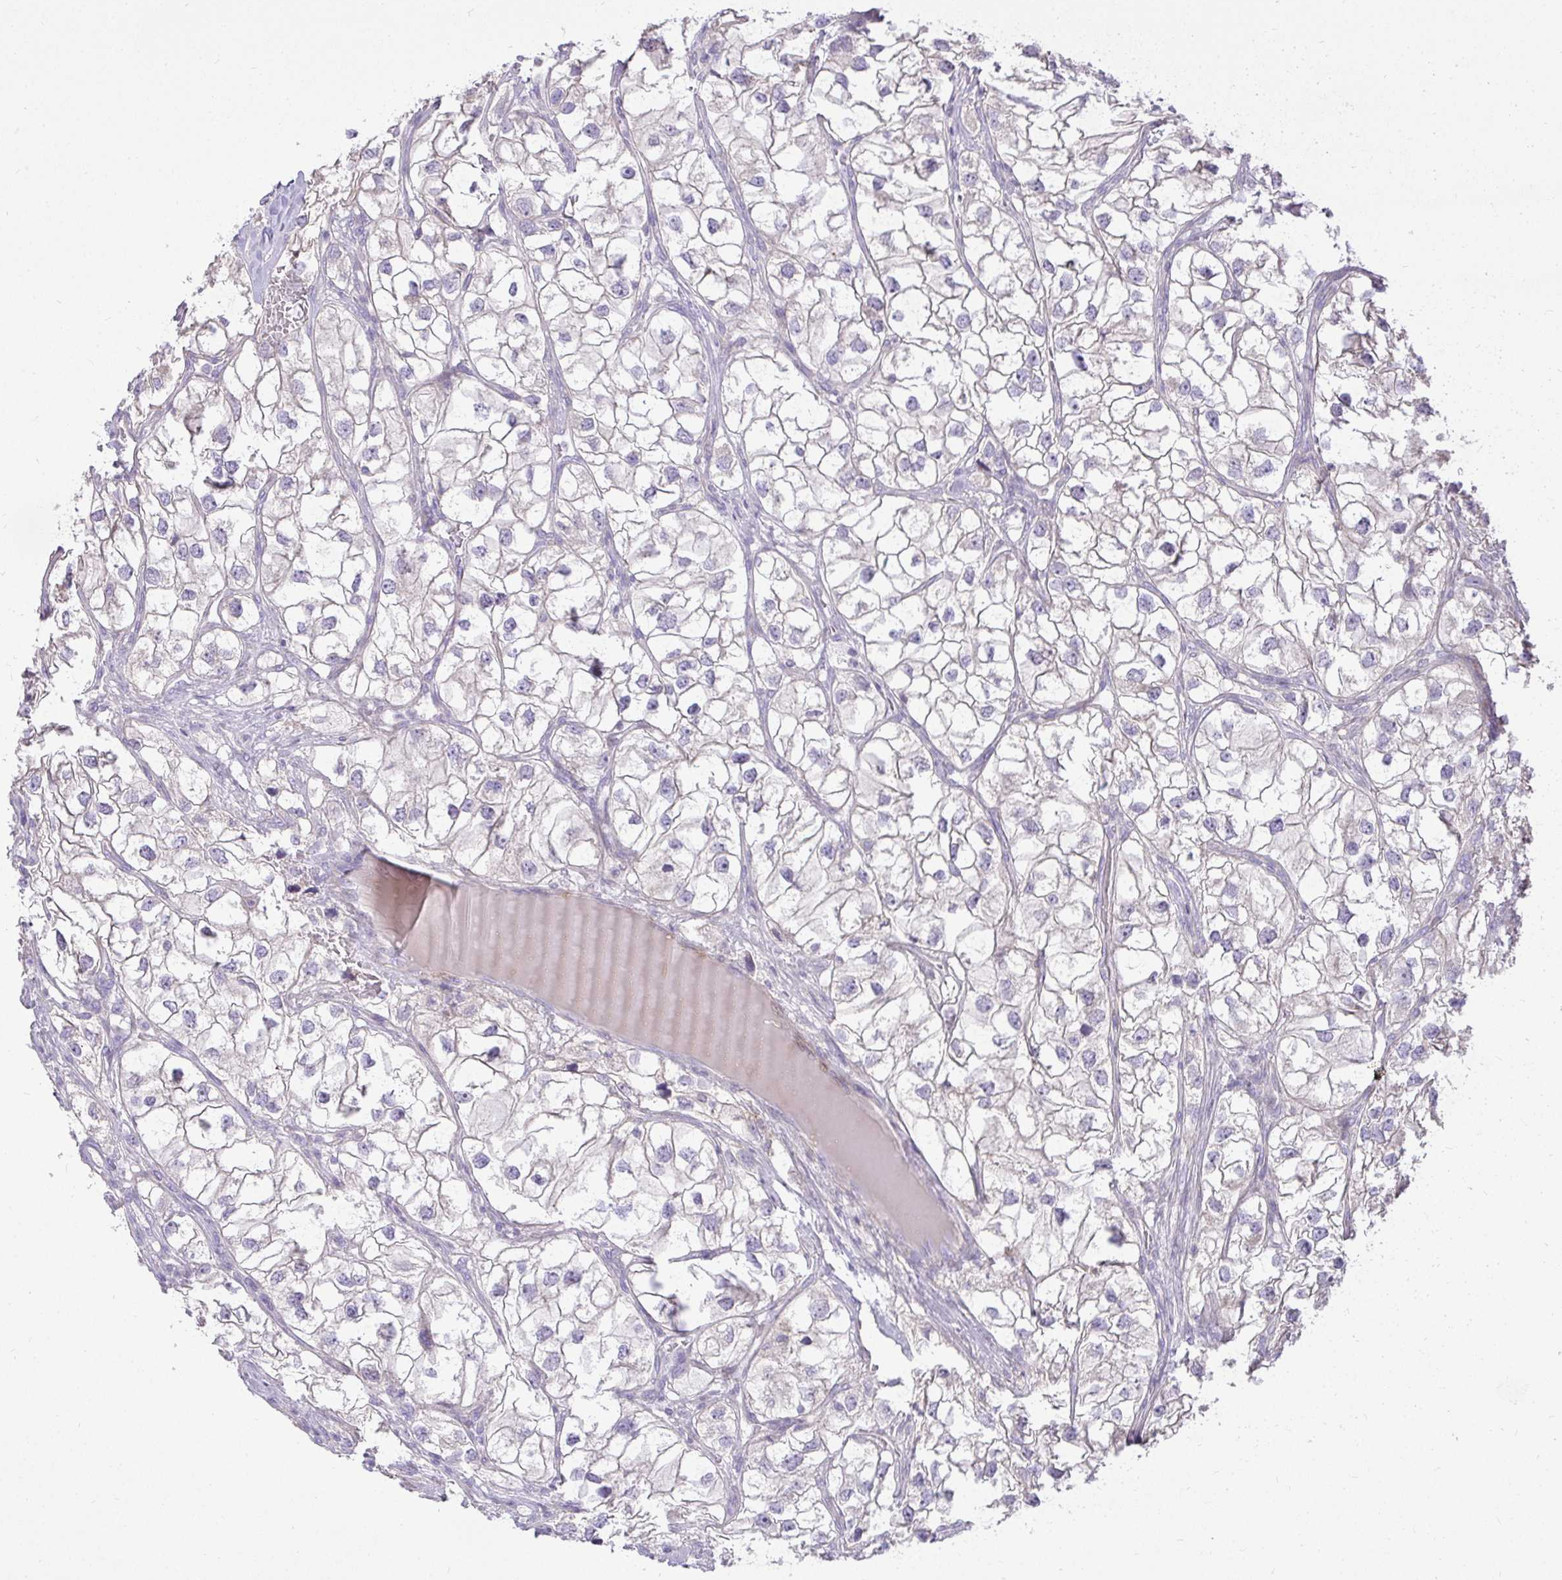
{"staining": {"intensity": "negative", "quantity": "none", "location": "none"}, "tissue": "renal cancer", "cell_type": "Tumor cells", "image_type": "cancer", "snomed": [{"axis": "morphology", "description": "Adenocarcinoma, NOS"}, {"axis": "topography", "description": "Kidney"}], "caption": "This is a photomicrograph of immunohistochemistry (IHC) staining of renal cancer, which shows no expression in tumor cells.", "gene": "STRIP1", "patient": {"sex": "male", "age": 59}}